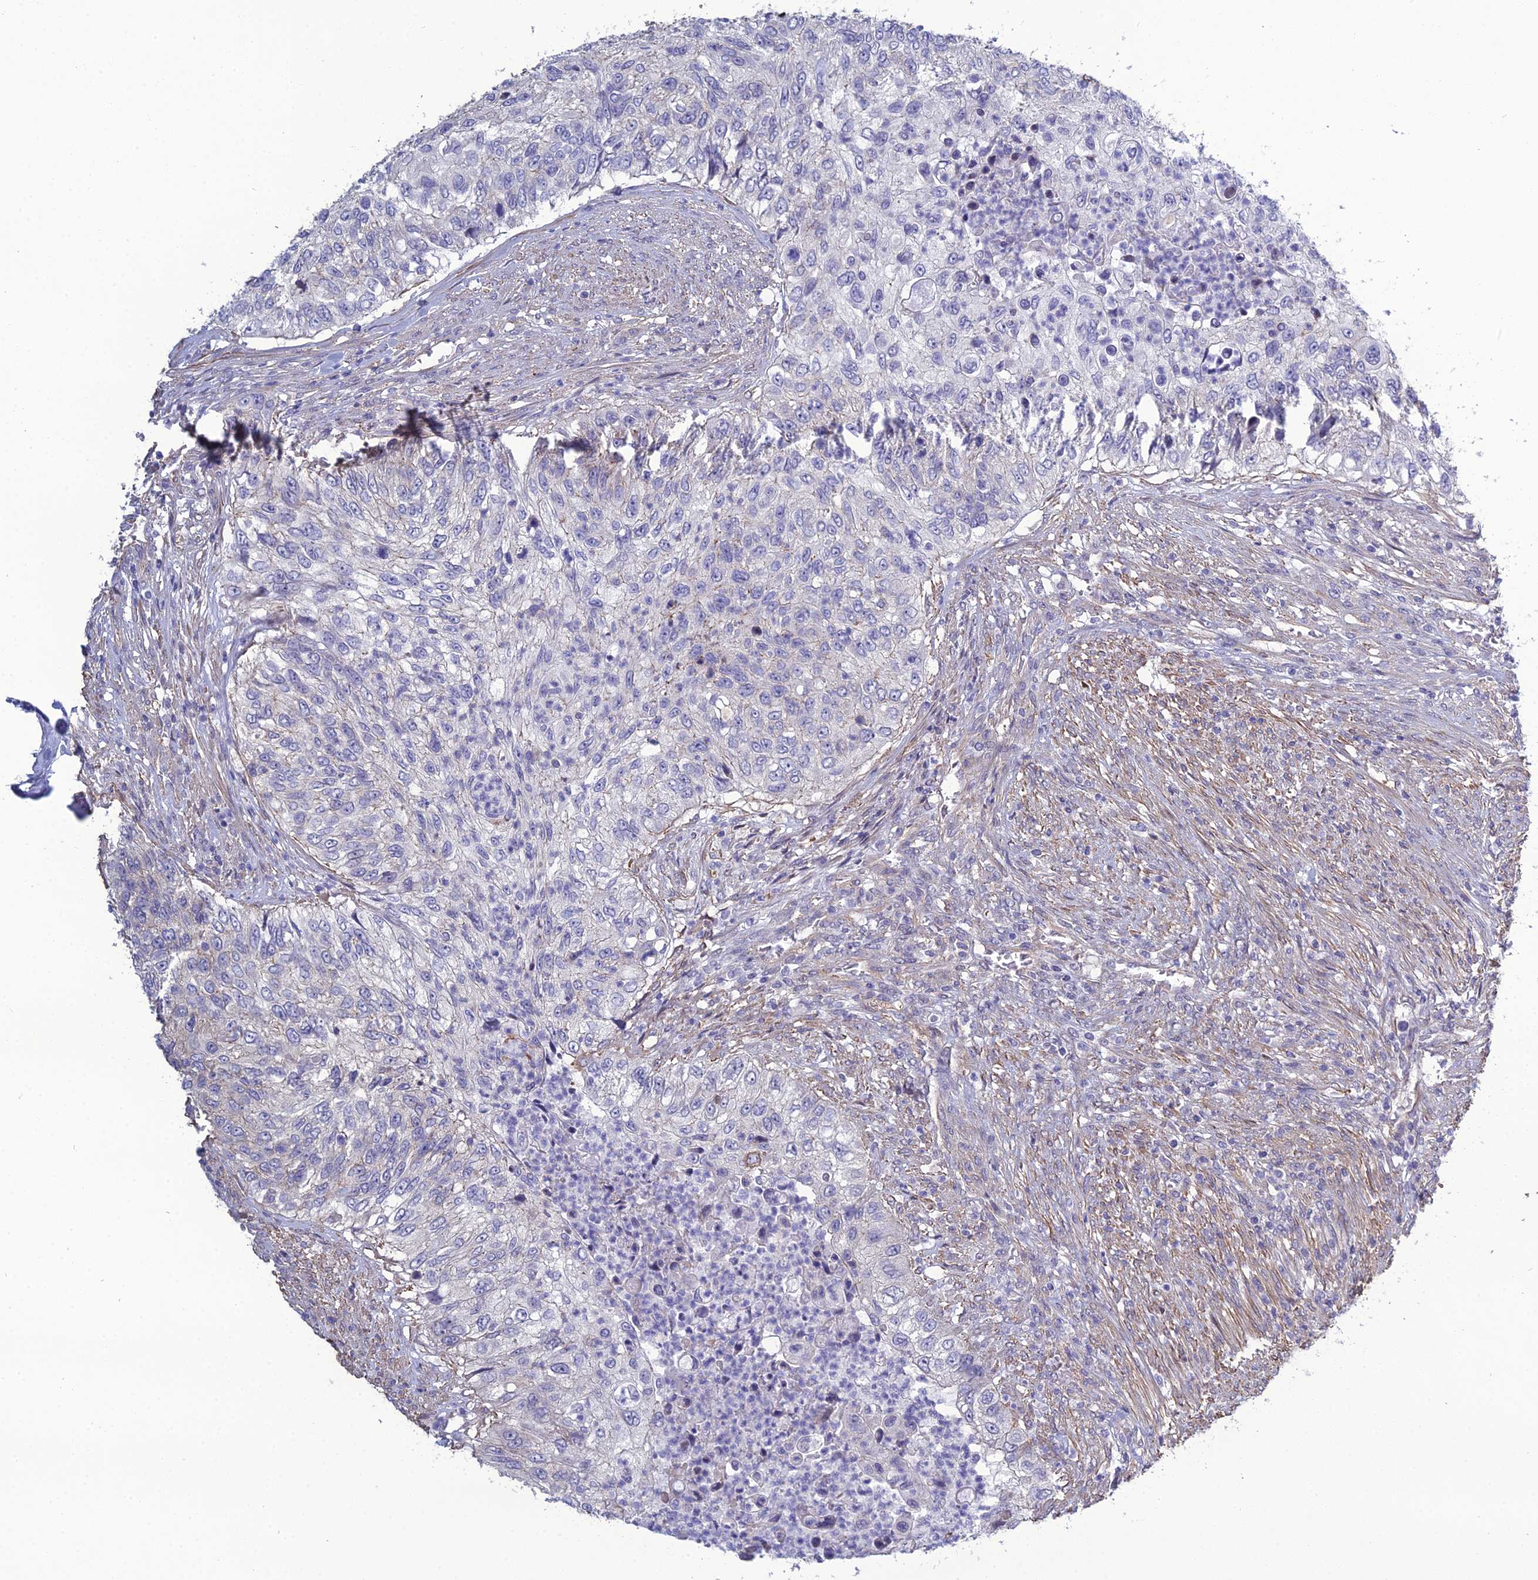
{"staining": {"intensity": "negative", "quantity": "none", "location": "none"}, "tissue": "urothelial cancer", "cell_type": "Tumor cells", "image_type": "cancer", "snomed": [{"axis": "morphology", "description": "Urothelial carcinoma, High grade"}, {"axis": "topography", "description": "Urinary bladder"}], "caption": "DAB immunohistochemical staining of urothelial cancer reveals no significant staining in tumor cells.", "gene": "LZTS2", "patient": {"sex": "female", "age": 60}}